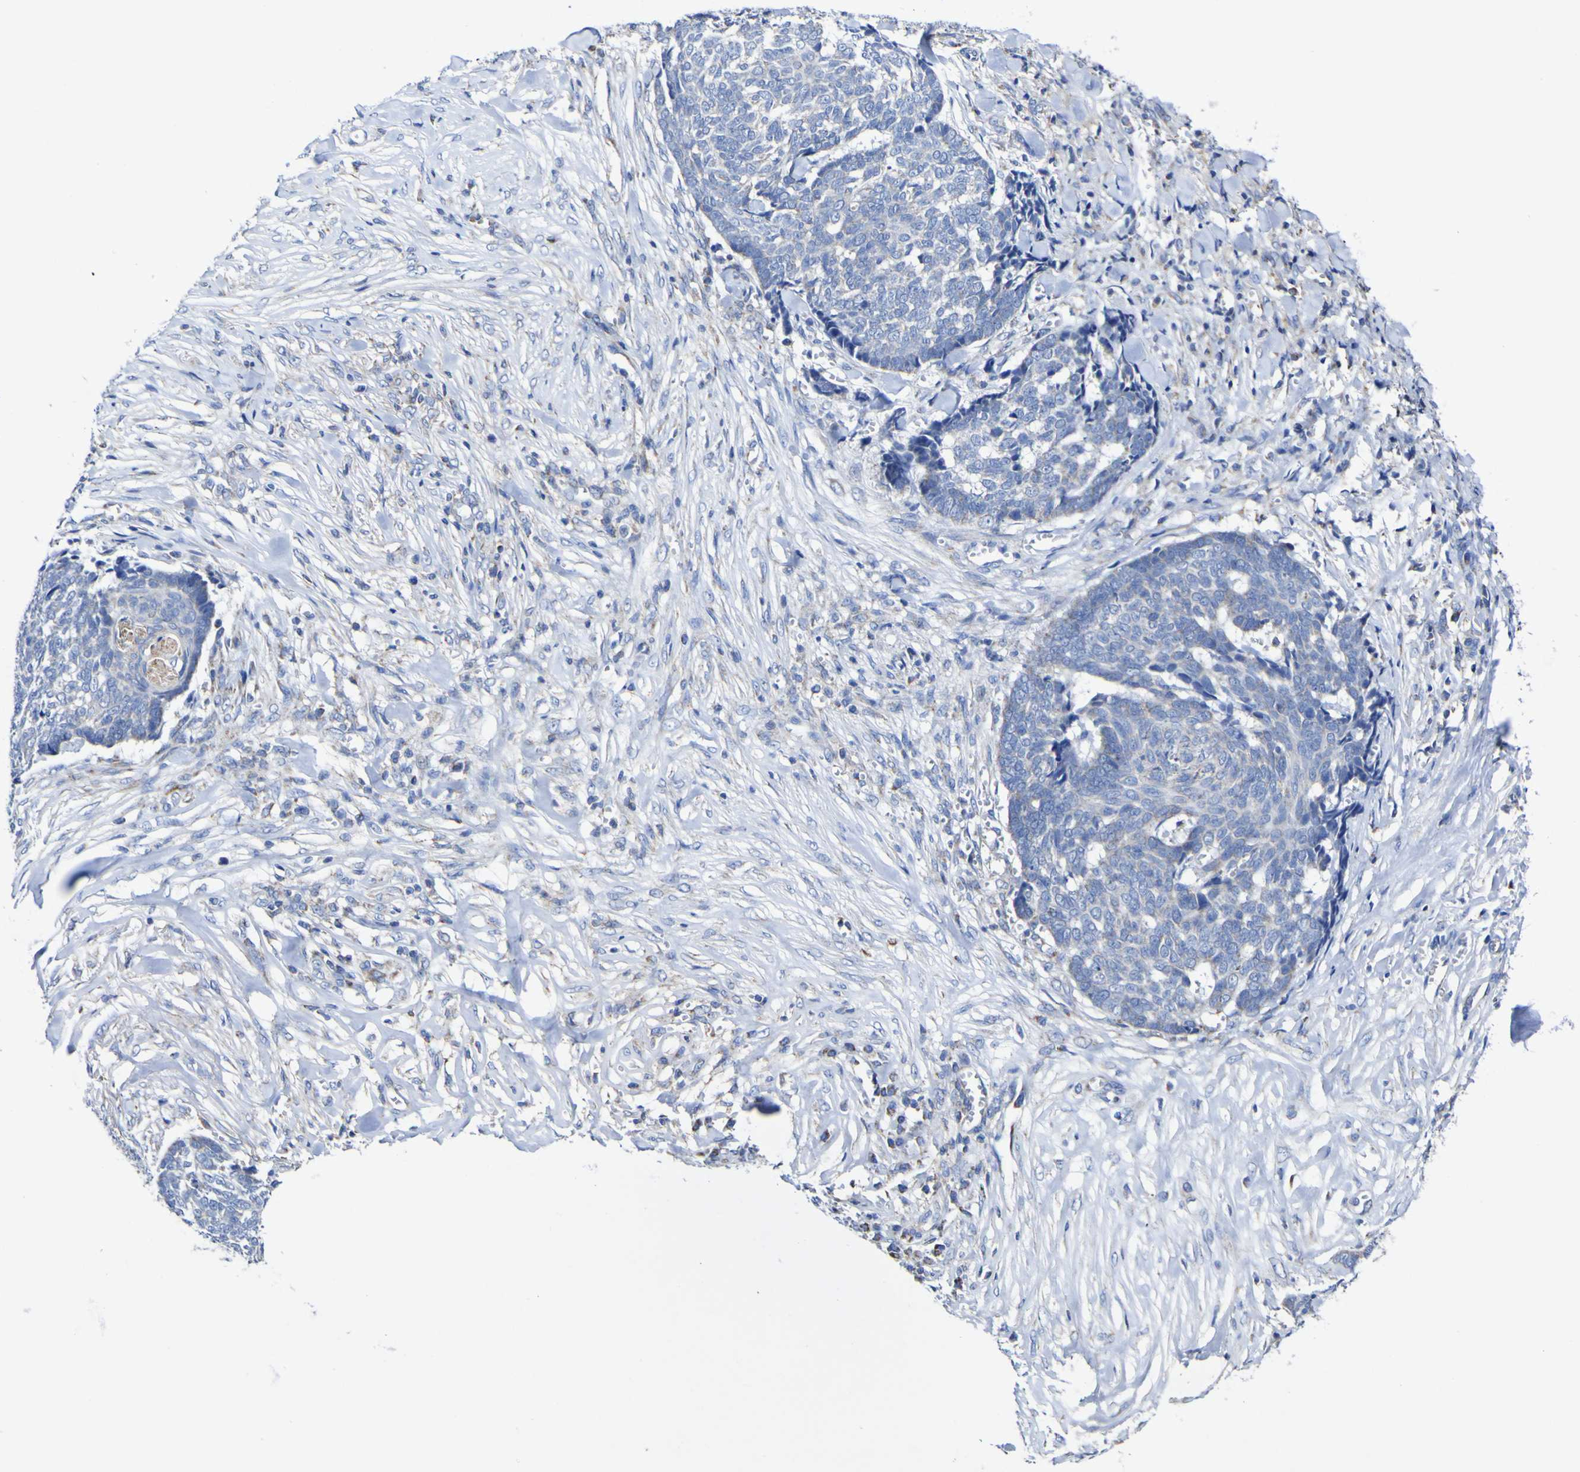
{"staining": {"intensity": "weak", "quantity": "25%-75%", "location": "cytoplasmic/membranous"}, "tissue": "skin cancer", "cell_type": "Tumor cells", "image_type": "cancer", "snomed": [{"axis": "morphology", "description": "Basal cell carcinoma"}, {"axis": "topography", "description": "Skin"}], "caption": "Tumor cells exhibit weak cytoplasmic/membranous expression in approximately 25%-75% of cells in skin cancer. The staining was performed using DAB, with brown indicating positive protein expression. Nuclei are stained blue with hematoxylin.", "gene": "CCDC90B", "patient": {"sex": "male", "age": 84}}